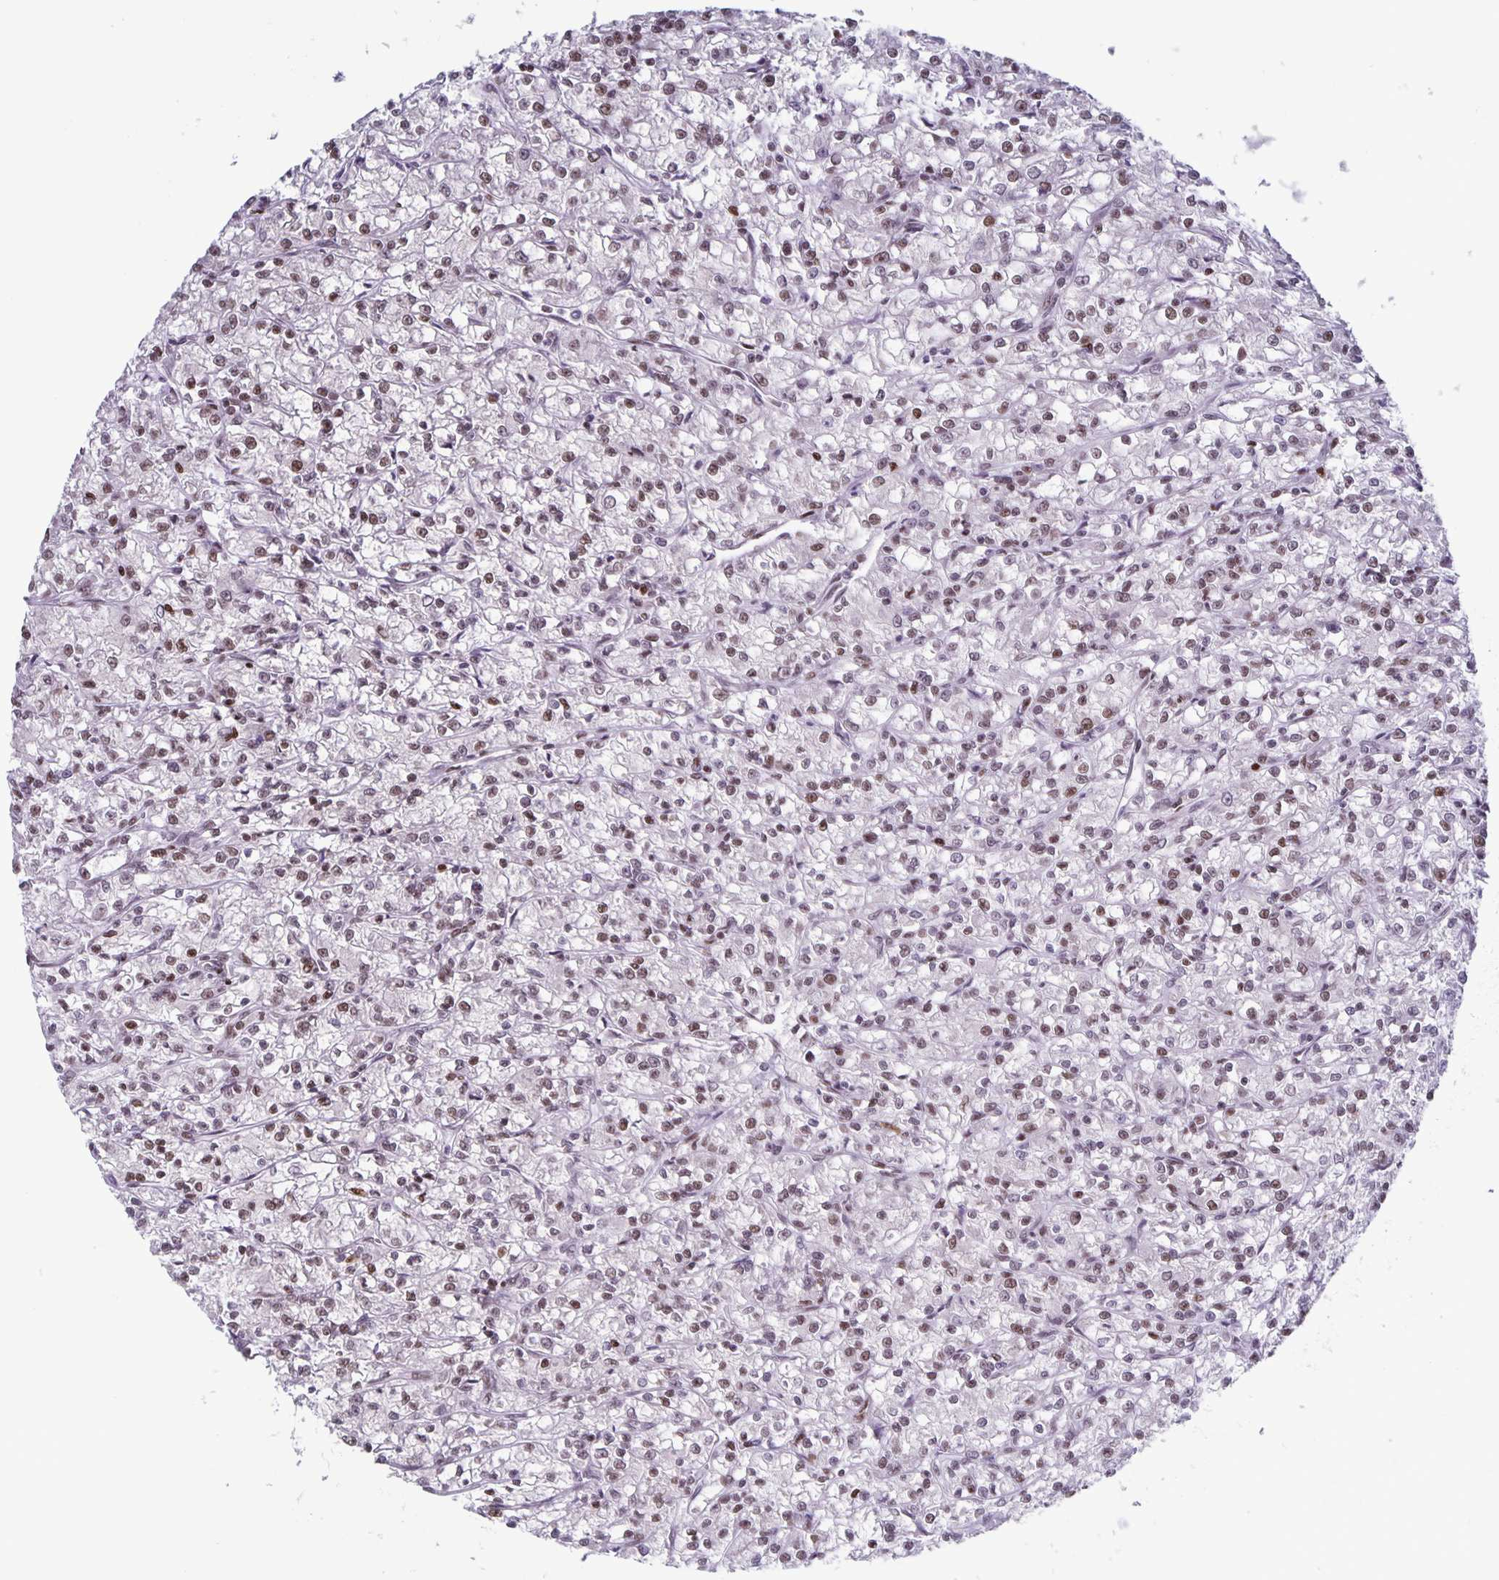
{"staining": {"intensity": "weak", "quantity": ">75%", "location": "nuclear"}, "tissue": "renal cancer", "cell_type": "Tumor cells", "image_type": "cancer", "snomed": [{"axis": "morphology", "description": "Adenocarcinoma, NOS"}, {"axis": "topography", "description": "Kidney"}], "caption": "Immunohistochemistry (IHC) staining of renal cancer (adenocarcinoma), which exhibits low levels of weak nuclear expression in about >75% of tumor cells indicating weak nuclear protein expression. The staining was performed using DAB (brown) for protein detection and nuclei were counterstained in hematoxylin (blue).", "gene": "JUND", "patient": {"sex": "female", "age": 59}}